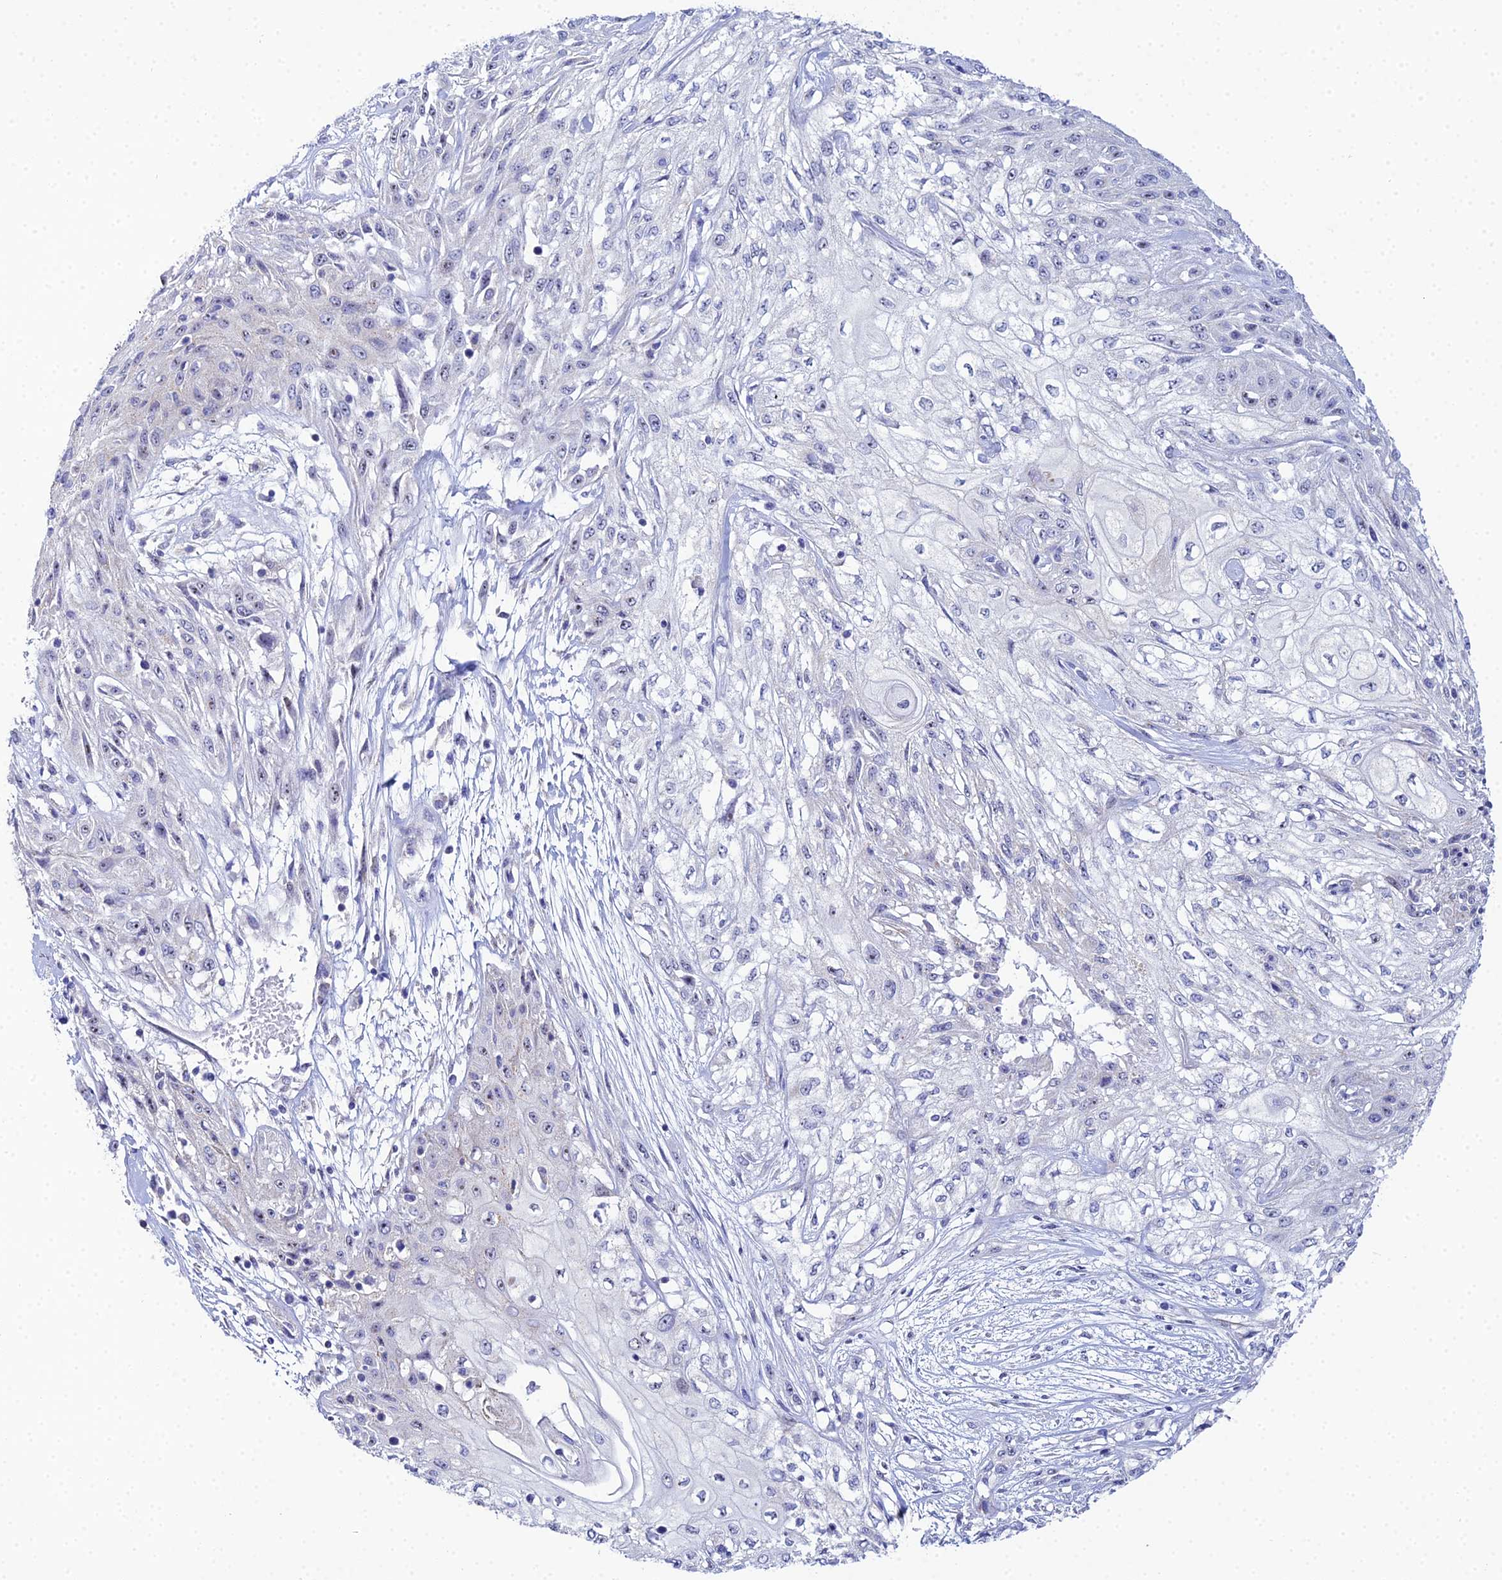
{"staining": {"intensity": "negative", "quantity": "none", "location": "none"}, "tissue": "skin cancer", "cell_type": "Tumor cells", "image_type": "cancer", "snomed": [{"axis": "morphology", "description": "Squamous cell carcinoma, NOS"}, {"axis": "morphology", "description": "Squamous cell carcinoma, metastatic, NOS"}, {"axis": "topography", "description": "Skin"}, {"axis": "topography", "description": "Lymph node"}], "caption": "A histopathology image of skin squamous cell carcinoma stained for a protein displays no brown staining in tumor cells.", "gene": "PLPP4", "patient": {"sex": "male", "age": 75}}